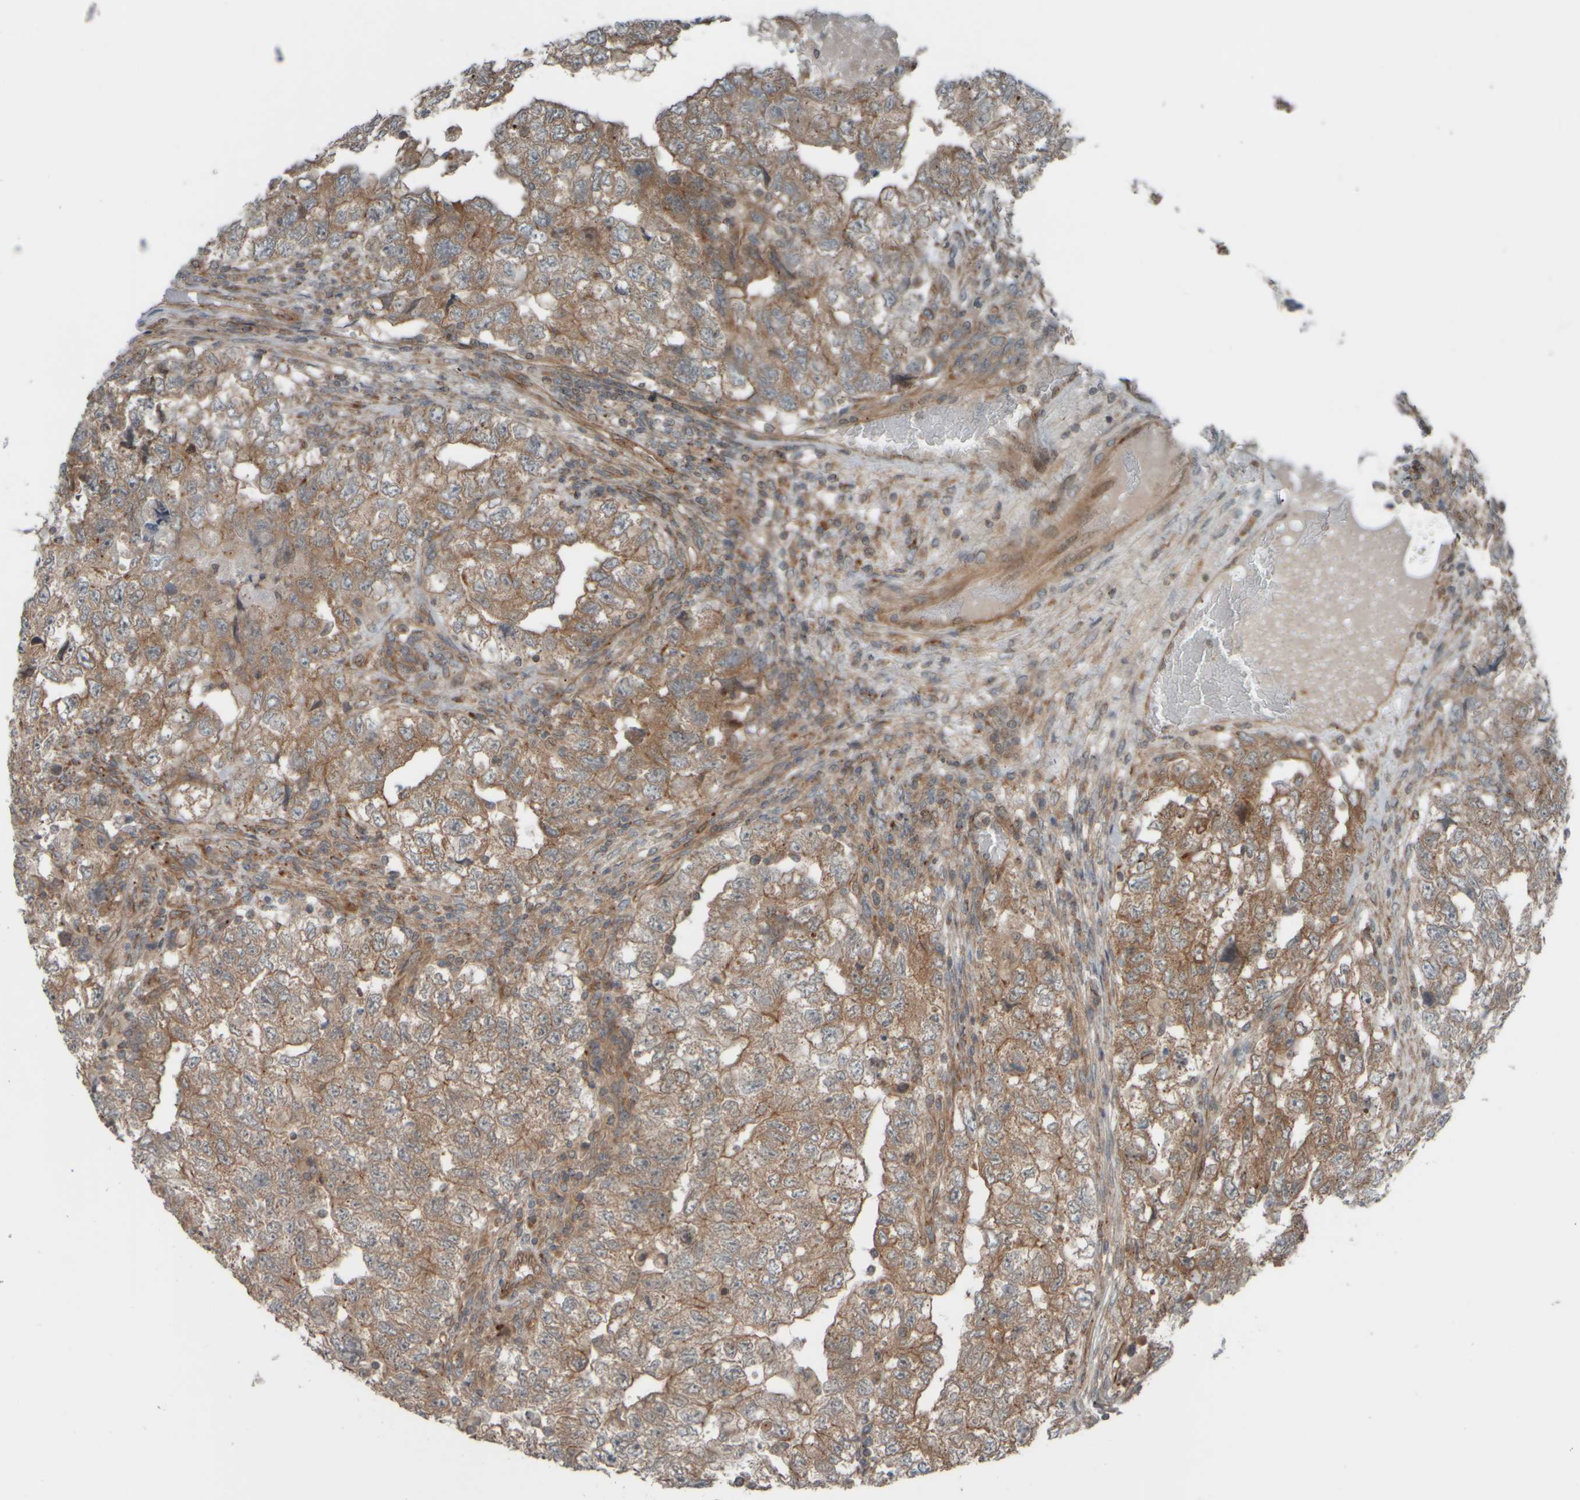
{"staining": {"intensity": "moderate", "quantity": ">75%", "location": "cytoplasmic/membranous"}, "tissue": "testis cancer", "cell_type": "Tumor cells", "image_type": "cancer", "snomed": [{"axis": "morphology", "description": "Carcinoma, Embryonal, NOS"}, {"axis": "topography", "description": "Testis"}], "caption": "The immunohistochemical stain highlights moderate cytoplasmic/membranous expression in tumor cells of testis embryonal carcinoma tissue.", "gene": "GIGYF1", "patient": {"sex": "male", "age": 36}}